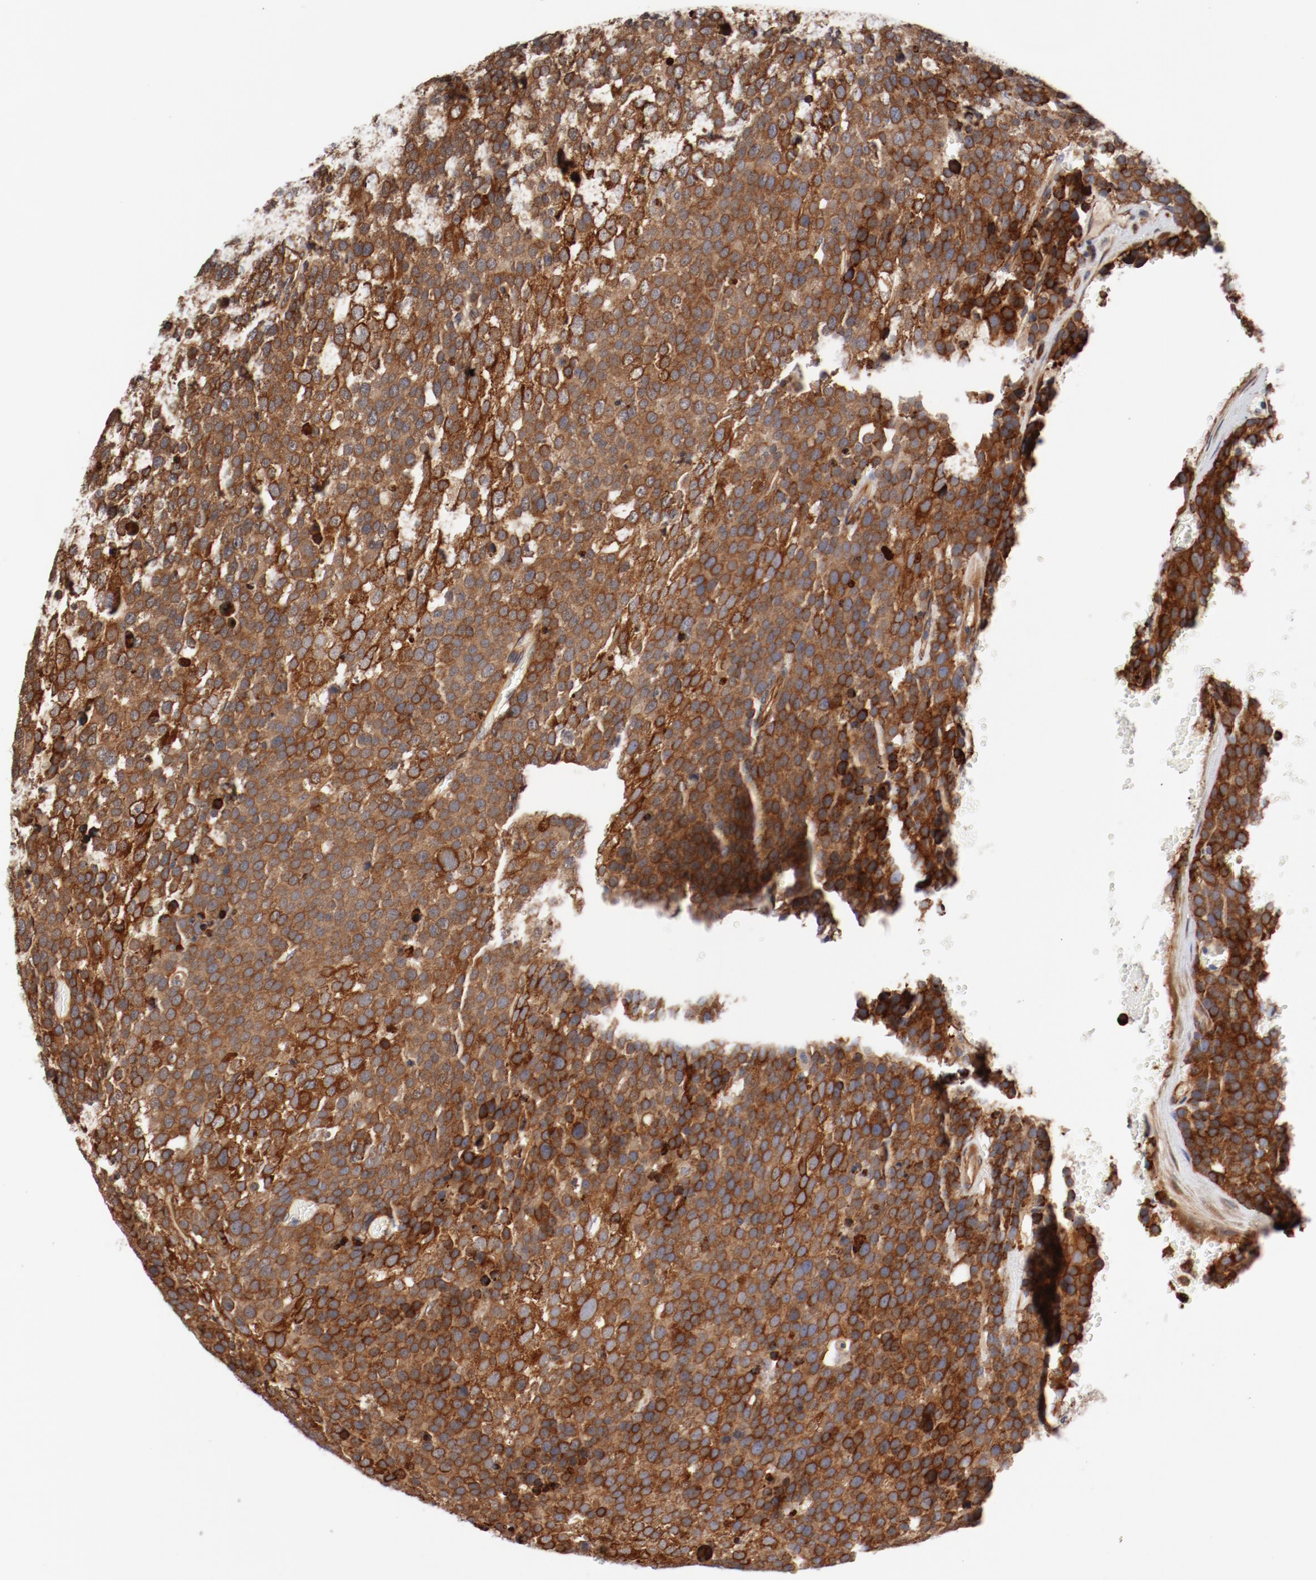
{"staining": {"intensity": "moderate", "quantity": ">75%", "location": "cytoplasmic/membranous"}, "tissue": "testis cancer", "cell_type": "Tumor cells", "image_type": "cancer", "snomed": [{"axis": "morphology", "description": "Seminoma, NOS"}, {"axis": "topography", "description": "Testis"}], "caption": "IHC staining of seminoma (testis), which shows medium levels of moderate cytoplasmic/membranous staining in about >75% of tumor cells indicating moderate cytoplasmic/membranous protein positivity. The staining was performed using DAB (3,3'-diaminobenzidine) (brown) for protein detection and nuclei were counterstained in hematoxylin (blue).", "gene": "PITPNM2", "patient": {"sex": "male", "age": 71}}